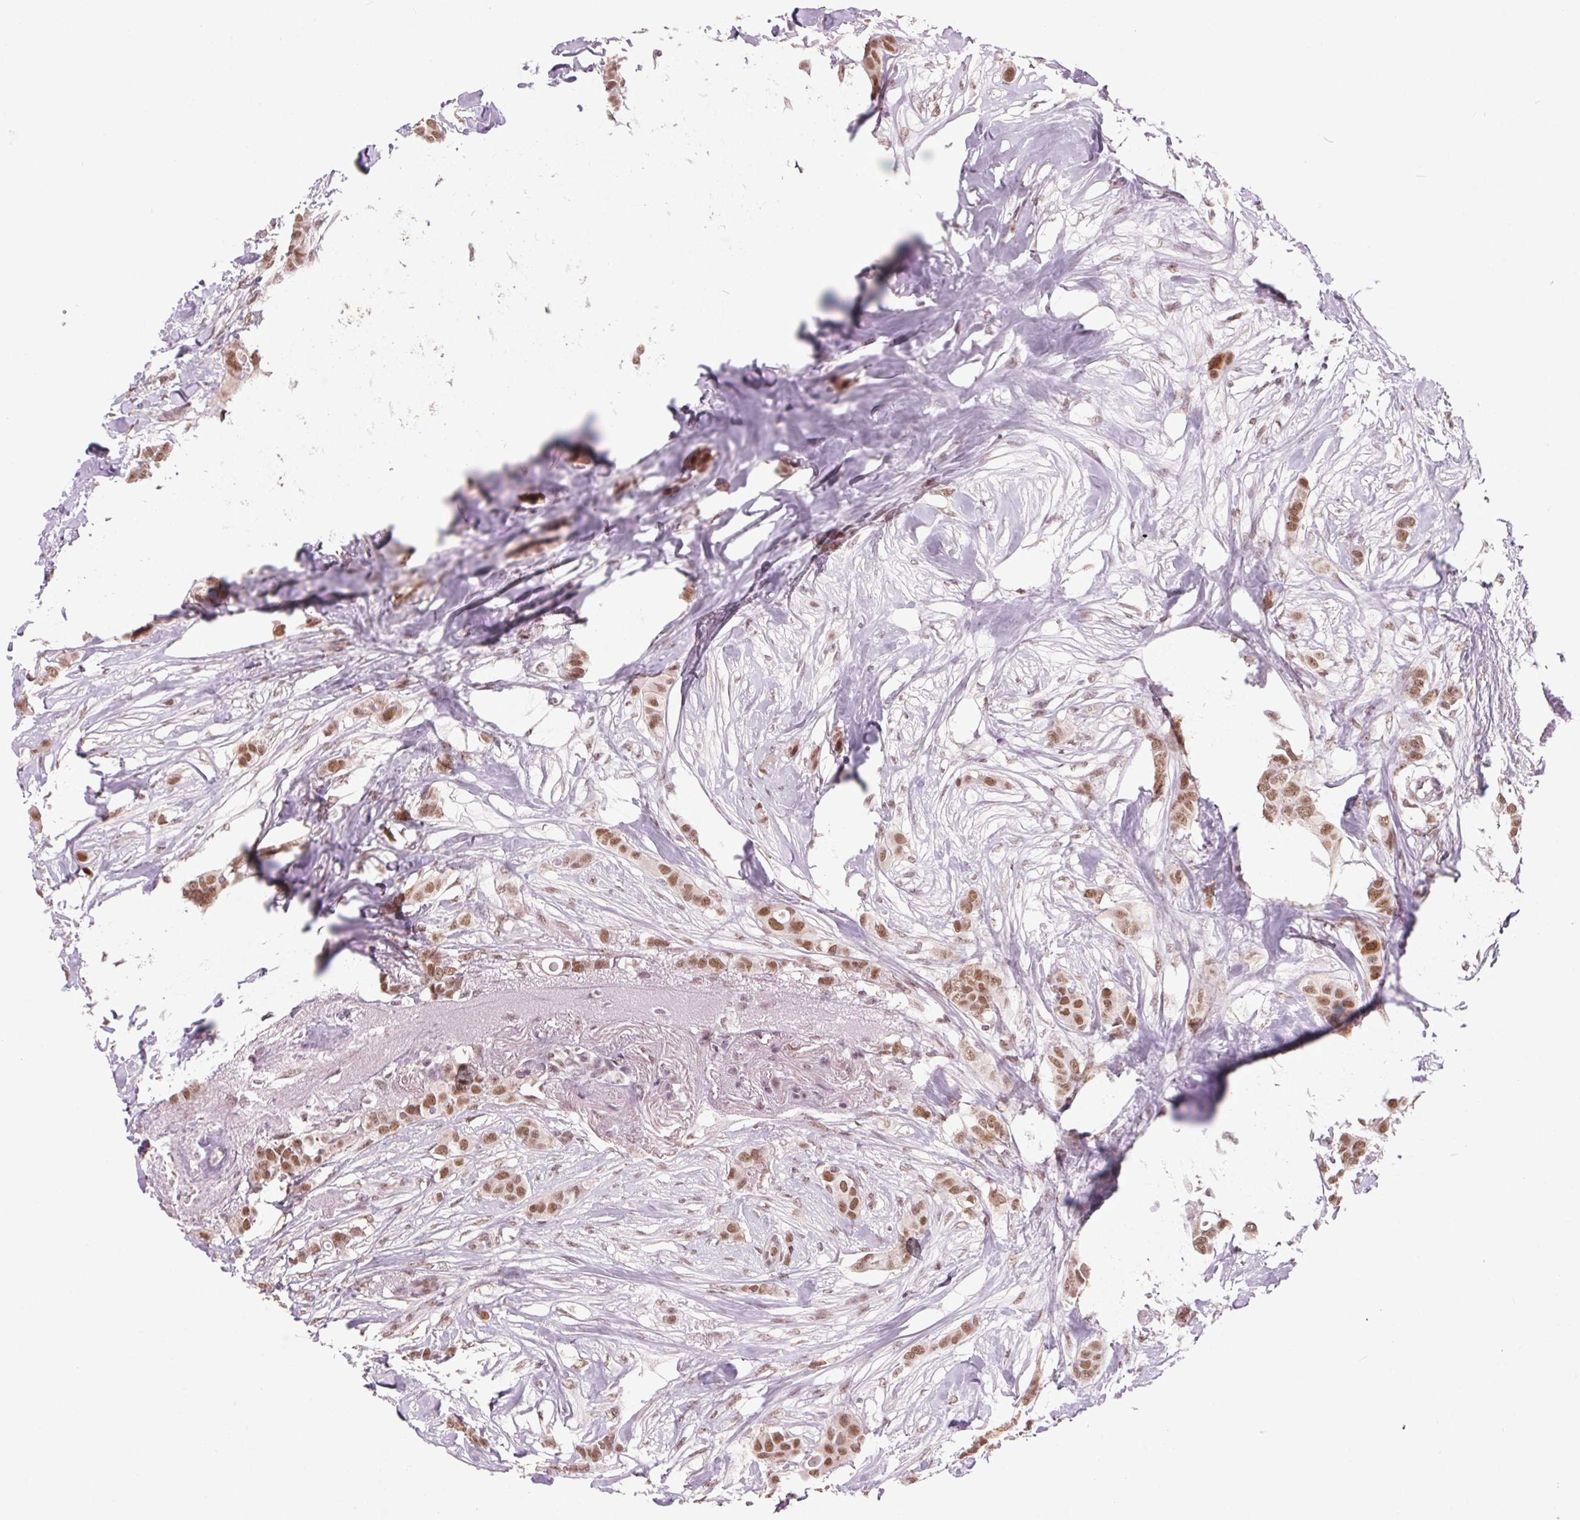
{"staining": {"intensity": "moderate", "quantity": ">75%", "location": "nuclear"}, "tissue": "breast cancer", "cell_type": "Tumor cells", "image_type": "cancer", "snomed": [{"axis": "morphology", "description": "Duct carcinoma"}, {"axis": "topography", "description": "Breast"}], "caption": "Immunohistochemistry (IHC) of breast cancer (intraductal carcinoma) exhibits medium levels of moderate nuclear staining in approximately >75% of tumor cells.", "gene": "CD2BP2", "patient": {"sex": "female", "age": 62}}